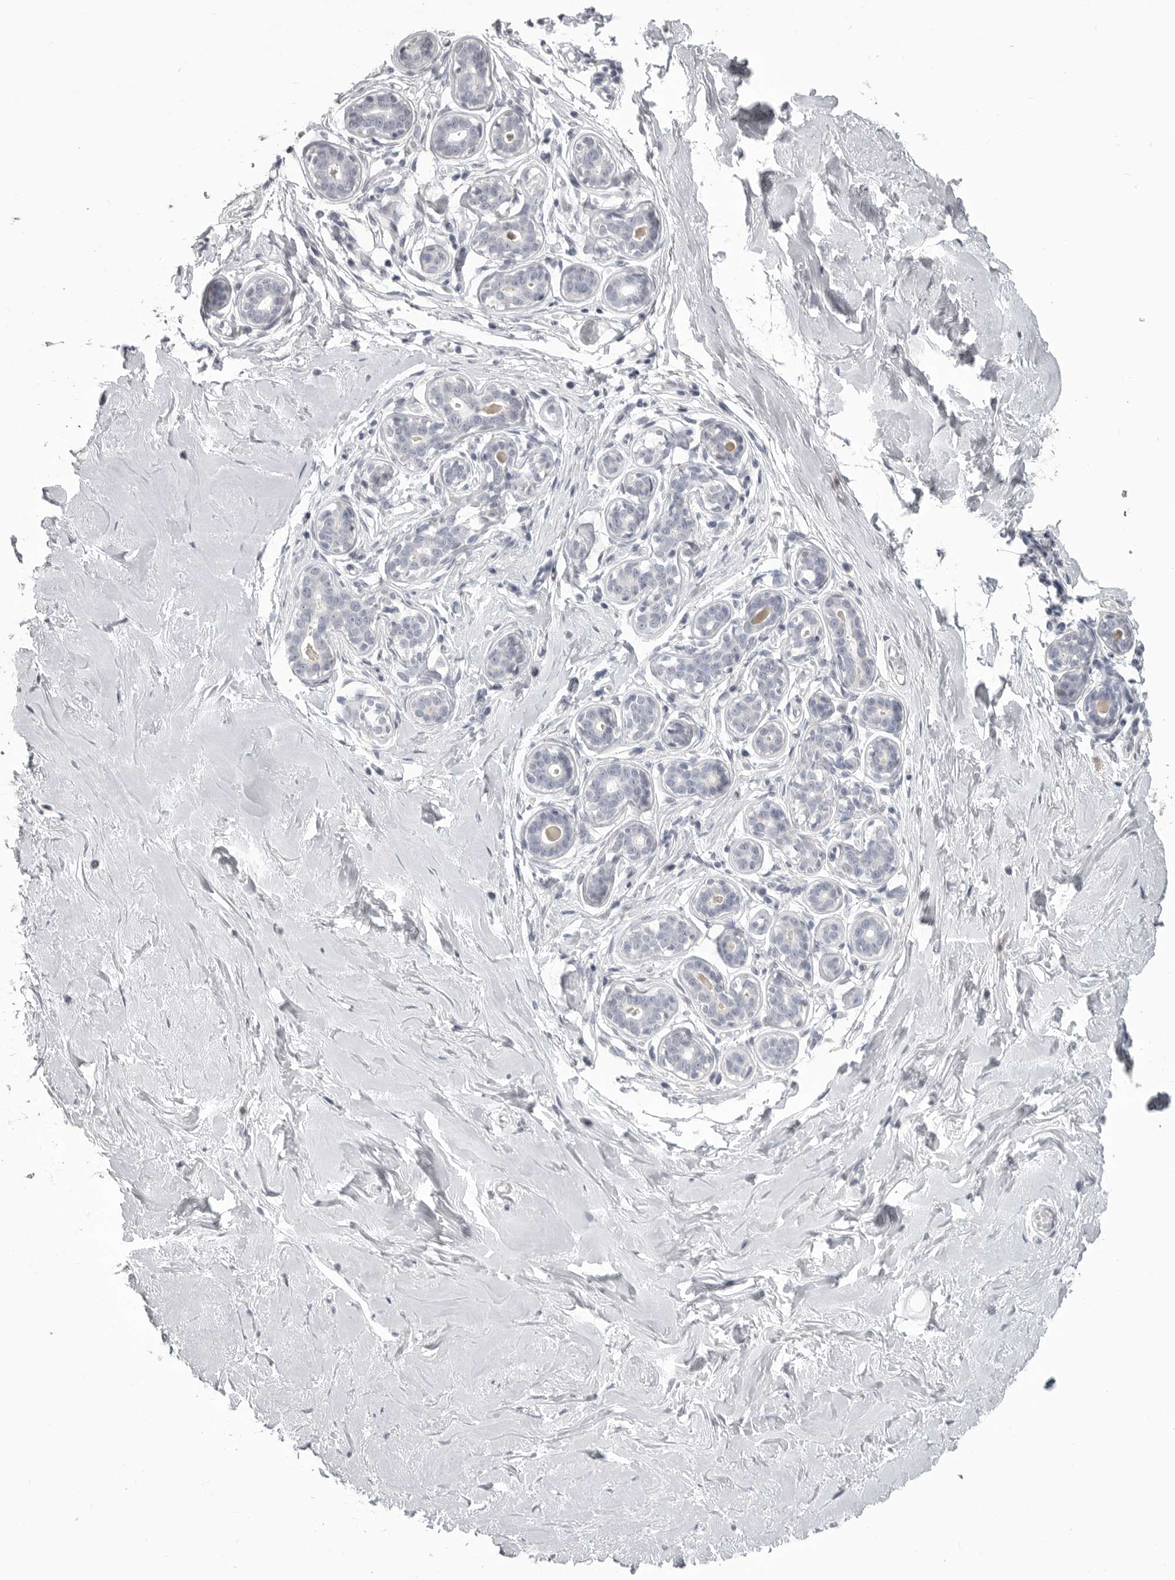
{"staining": {"intensity": "negative", "quantity": "none", "location": "none"}, "tissue": "breast", "cell_type": "Adipocytes", "image_type": "normal", "snomed": [{"axis": "morphology", "description": "Normal tissue, NOS"}, {"axis": "morphology", "description": "Adenoma, NOS"}, {"axis": "topography", "description": "Breast"}], "caption": "Photomicrograph shows no protein staining in adipocytes of unremarkable breast.", "gene": "TIMP1", "patient": {"sex": "female", "age": 23}}